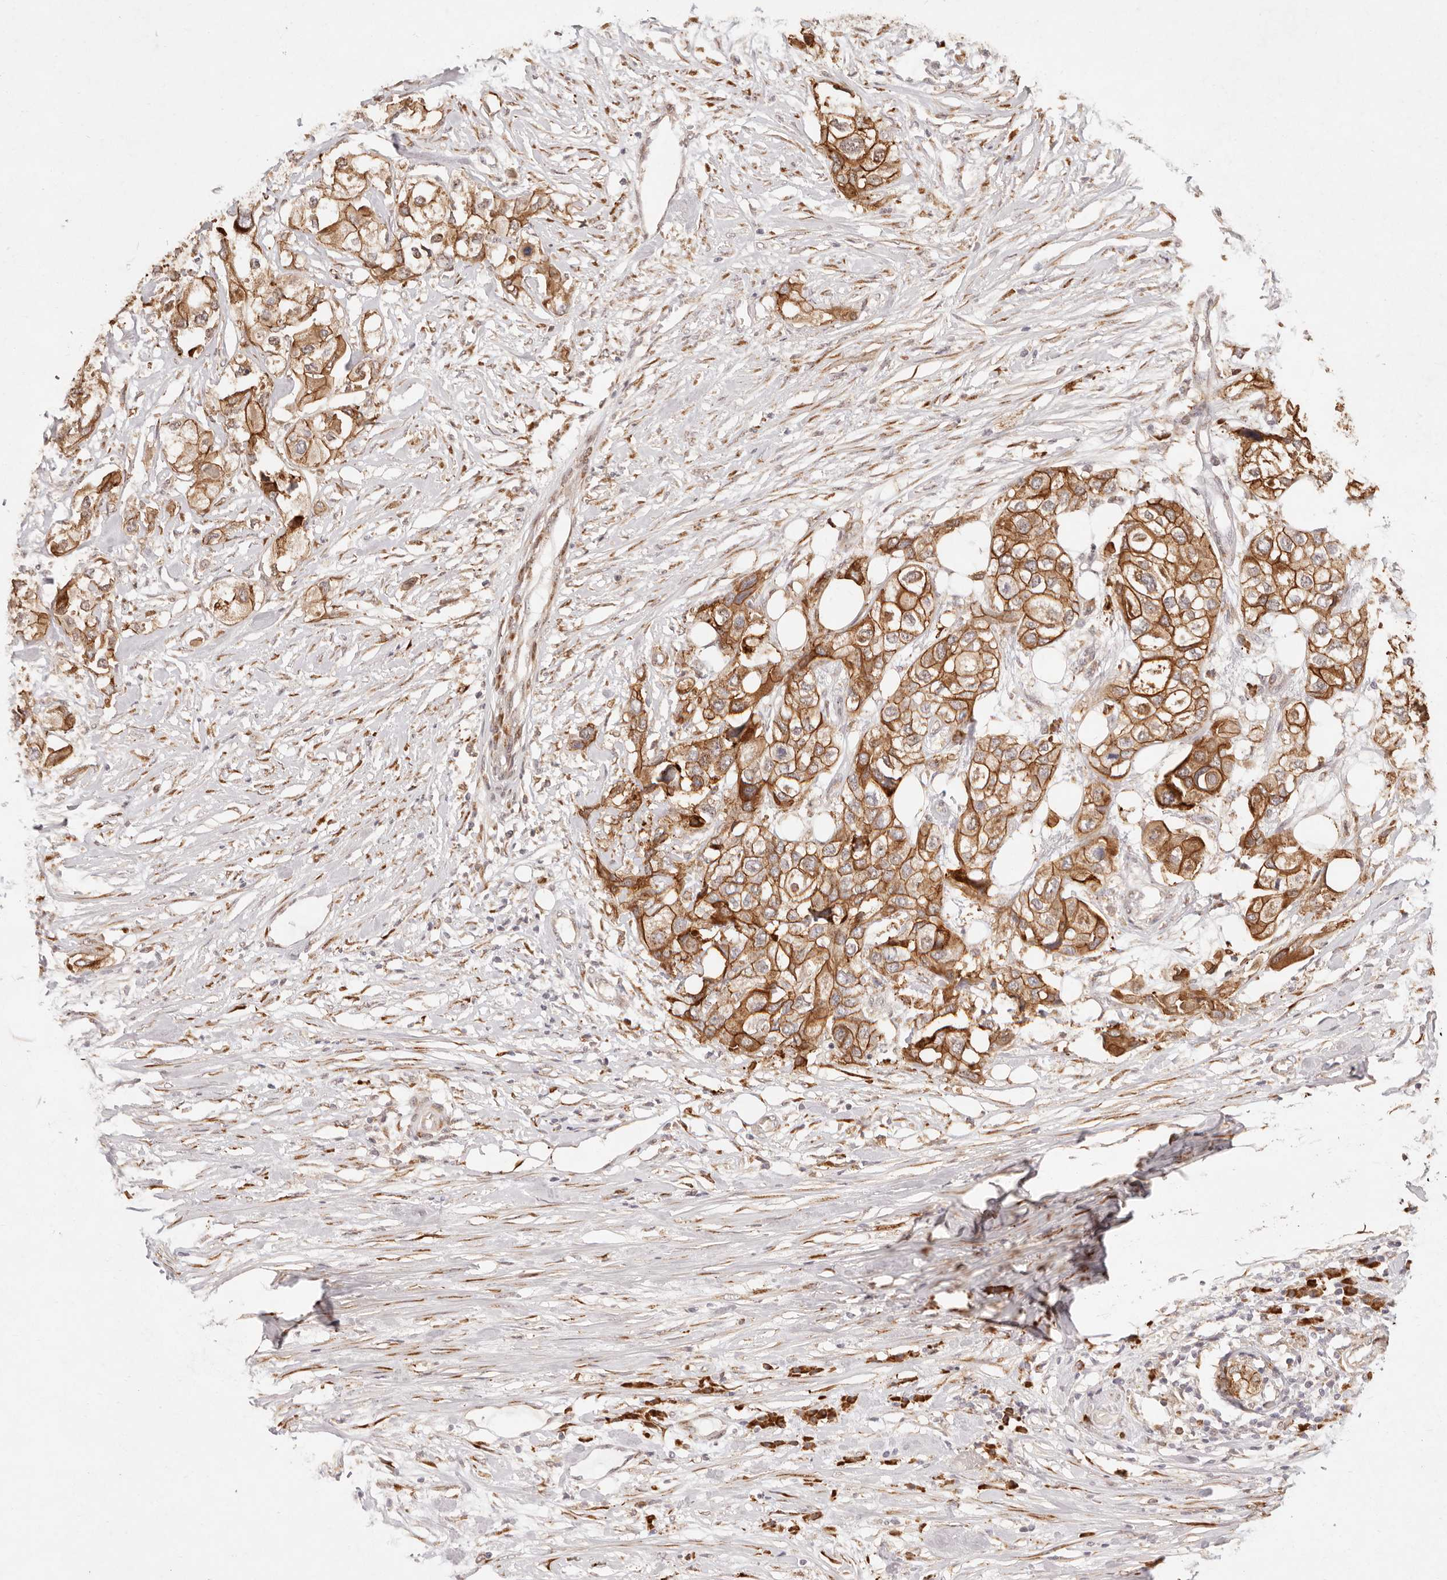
{"staining": {"intensity": "strong", "quantity": ">75%", "location": "cytoplasmic/membranous"}, "tissue": "urothelial cancer", "cell_type": "Tumor cells", "image_type": "cancer", "snomed": [{"axis": "morphology", "description": "Urothelial carcinoma, High grade"}, {"axis": "topography", "description": "Urinary bladder"}], "caption": "Approximately >75% of tumor cells in high-grade urothelial carcinoma display strong cytoplasmic/membranous protein positivity as visualized by brown immunohistochemical staining.", "gene": "C1orf127", "patient": {"sex": "male", "age": 64}}